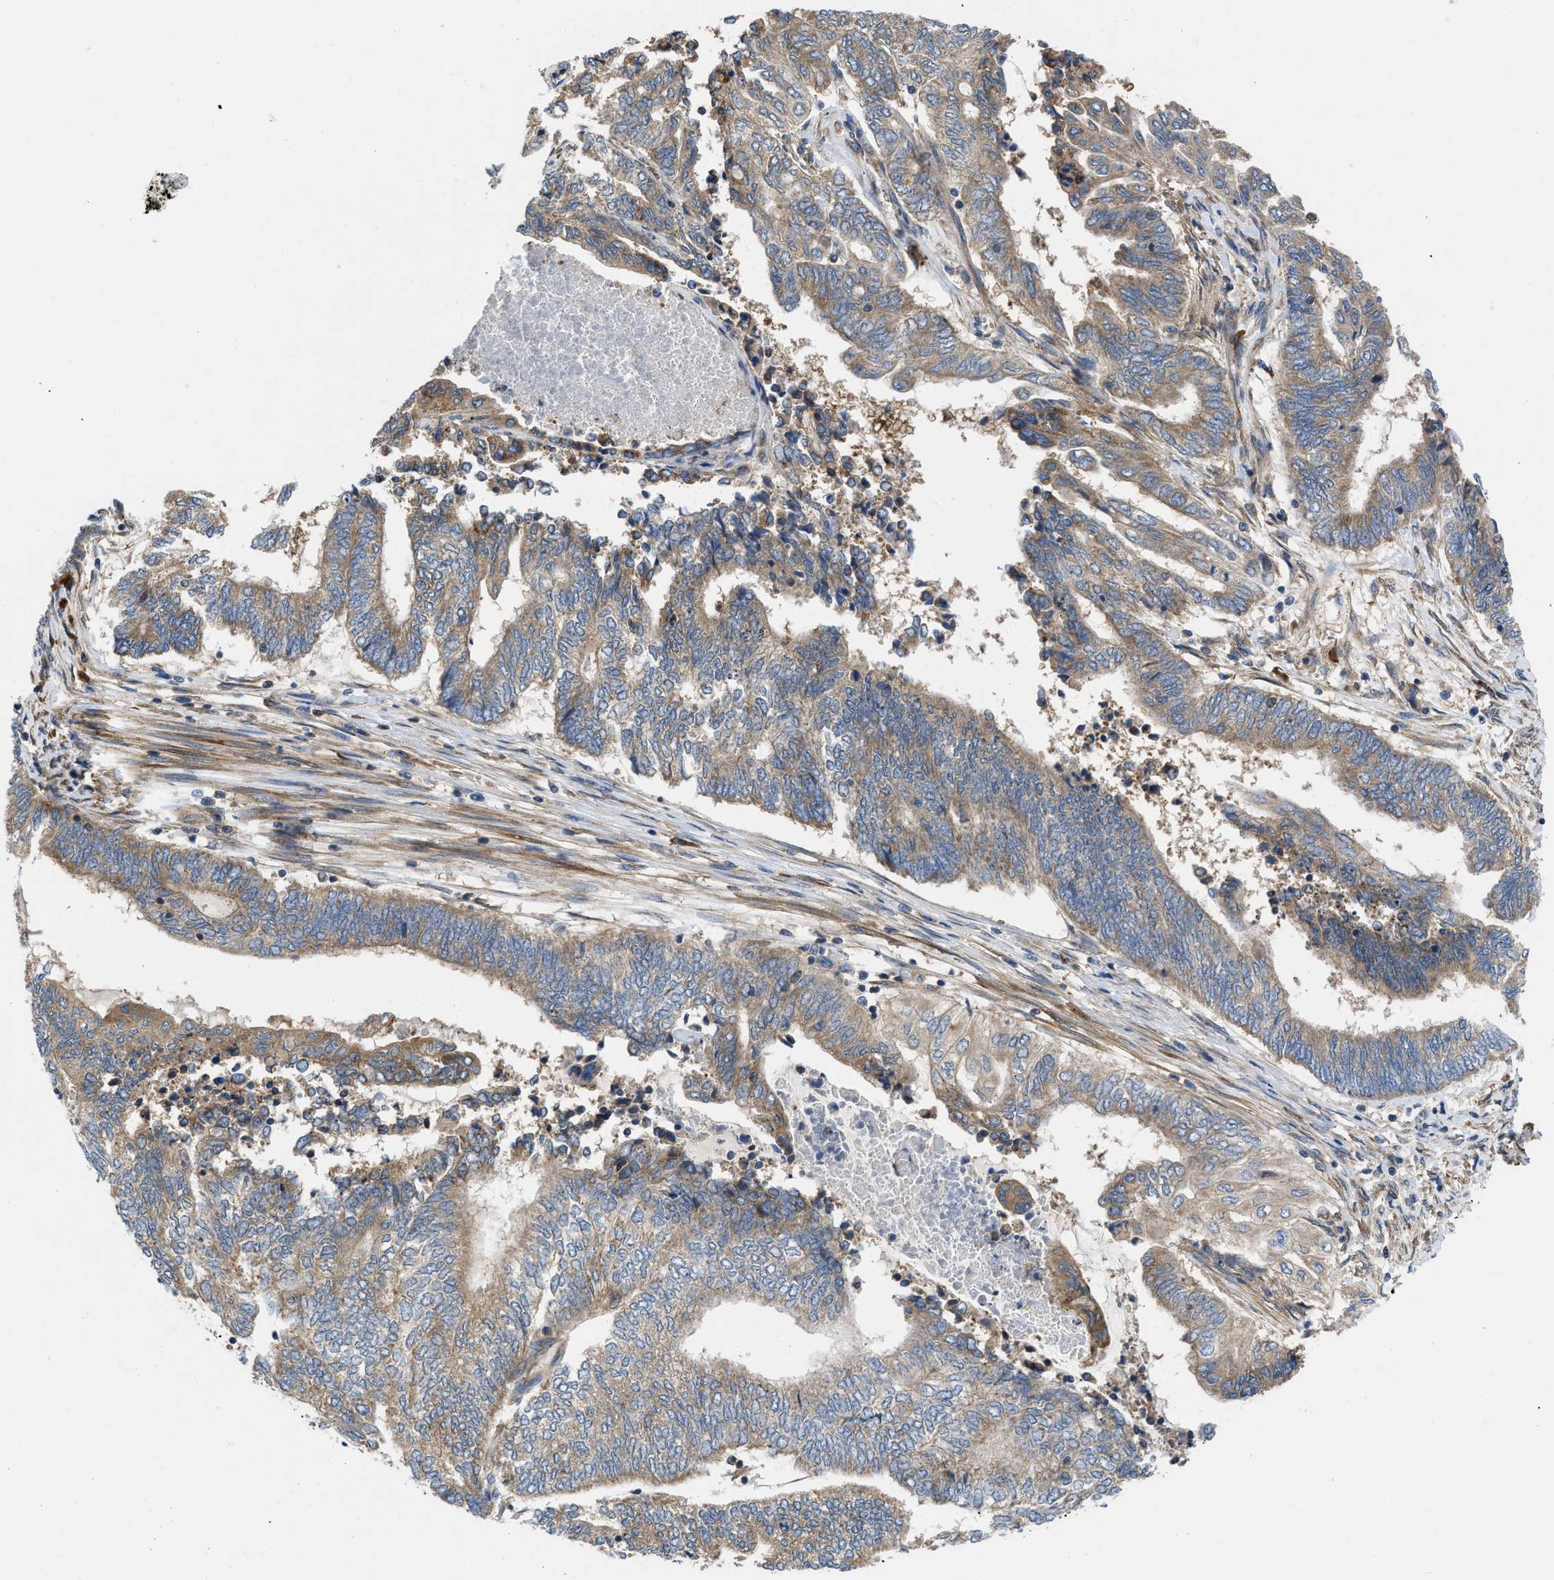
{"staining": {"intensity": "moderate", "quantity": ">75%", "location": "cytoplasmic/membranous"}, "tissue": "endometrial cancer", "cell_type": "Tumor cells", "image_type": "cancer", "snomed": [{"axis": "morphology", "description": "Adenocarcinoma, NOS"}, {"axis": "topography", "description": "Uterus"}, {"axis": "topography", "description": "Endometrium"}], "caption": "Immunohistochemical staining of human adenocarcinoma (endometrial) displays medium levels of moderate cytoplasmic/membranous protein expression in approximately >75% of tumor cells.", "gene": "CHKB", "patient": {"sex": "female", "age": 70}}